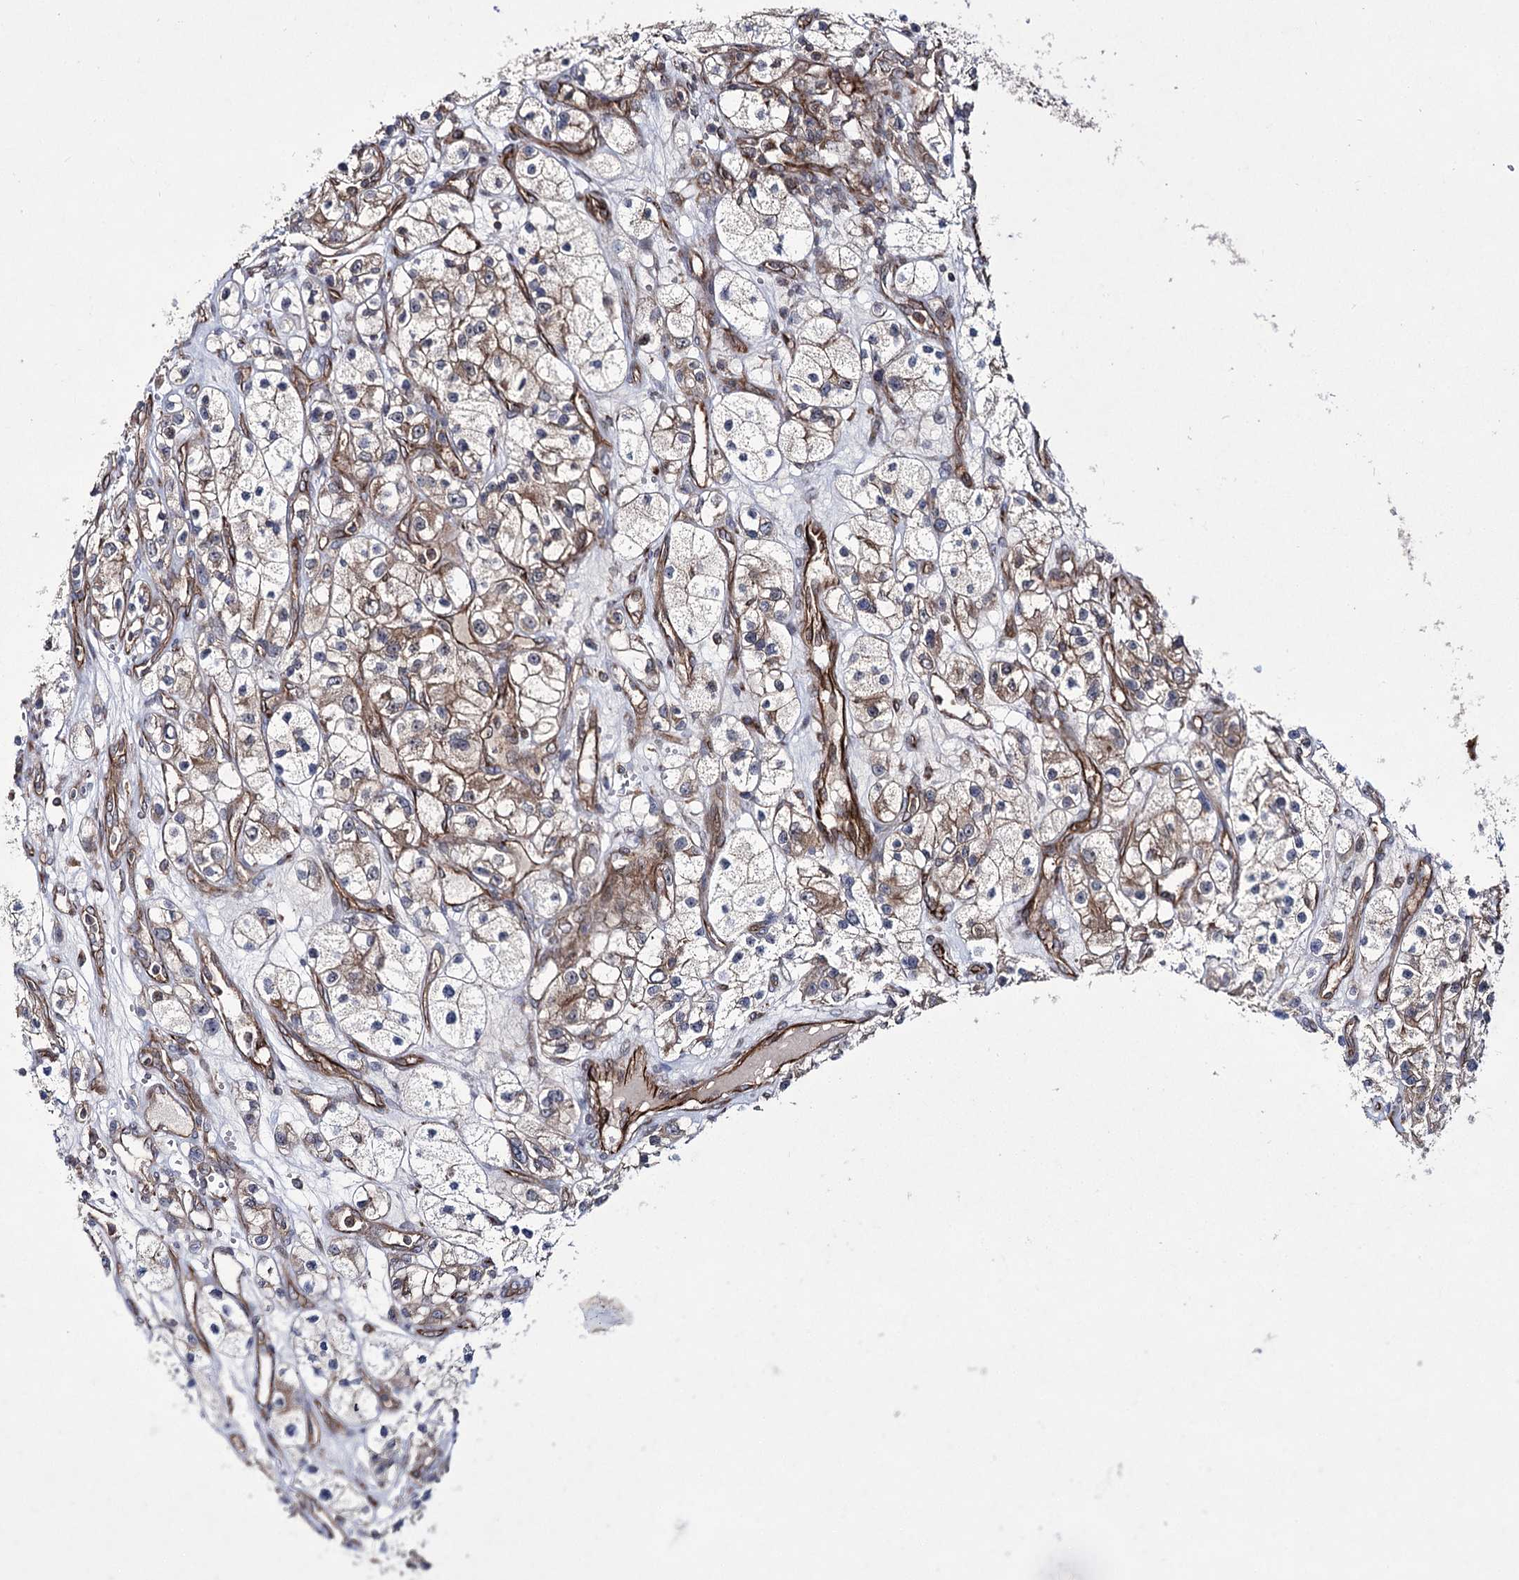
{"staining": {"intensity": "weak", "quantity": "25%-75%", "location": "cytoplasmic/membranous"}, "tissue": "renal cancer", "cell_type": "Tumor cells", "image_type": "cancer", "snomed": [{"axis": "morphology", "description": "Adenocarcinoma, NOS"}, {"axis": "topography", "description": "Kidney"}], "caption": "This photomicrograph displays immunohistochemistry (IHC) staining of adenocarcinoma (renal), with low weak cytoplasmic/membranous expression in about 25%-75% of tumor cells.", "gene": "HECTD2", "patient": {"sex": "female", "age": 57}}